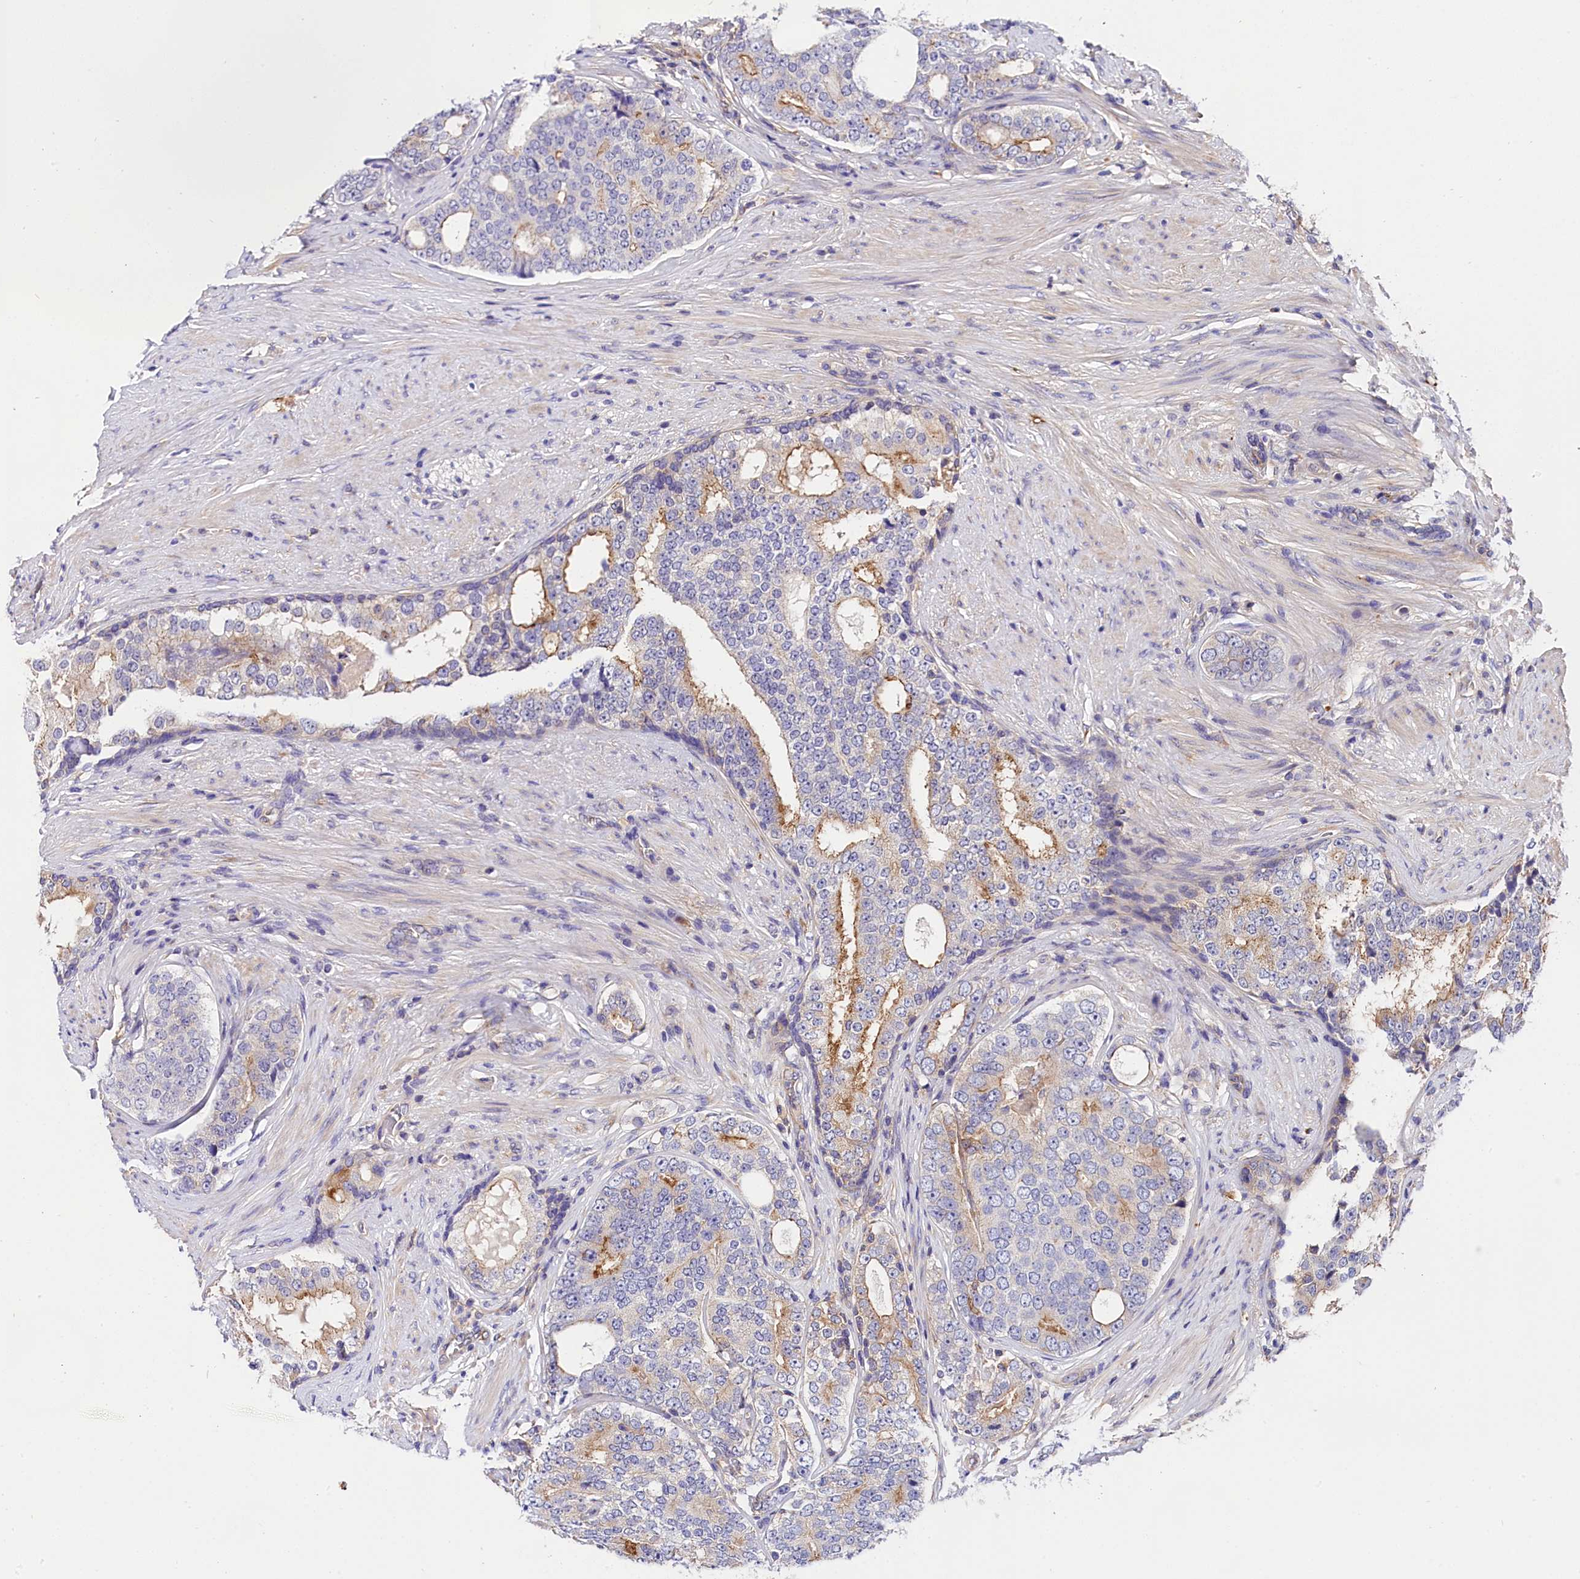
{"staining": {"intensity": "moderate", "quantity": "<25%", "location": "cytoplasmic/membranous"}, "tissue": "prostate cancer", "cell_type": "Tumor cells", "image_type": "cancer", "snomed": [{"axis": "morphology", "description": "Adenocarcinoma, High grade"}, {"axis": "topography", "description": "Prostate"}], "caption": "About <25% of tumor cells in prostate cancer exhibit moderate cytoplasmic/membranous protein expression as visualized by brown immunohistochemical staining.", "gene": "OAS3", "patient": {"sex": "male", "age": 56}}